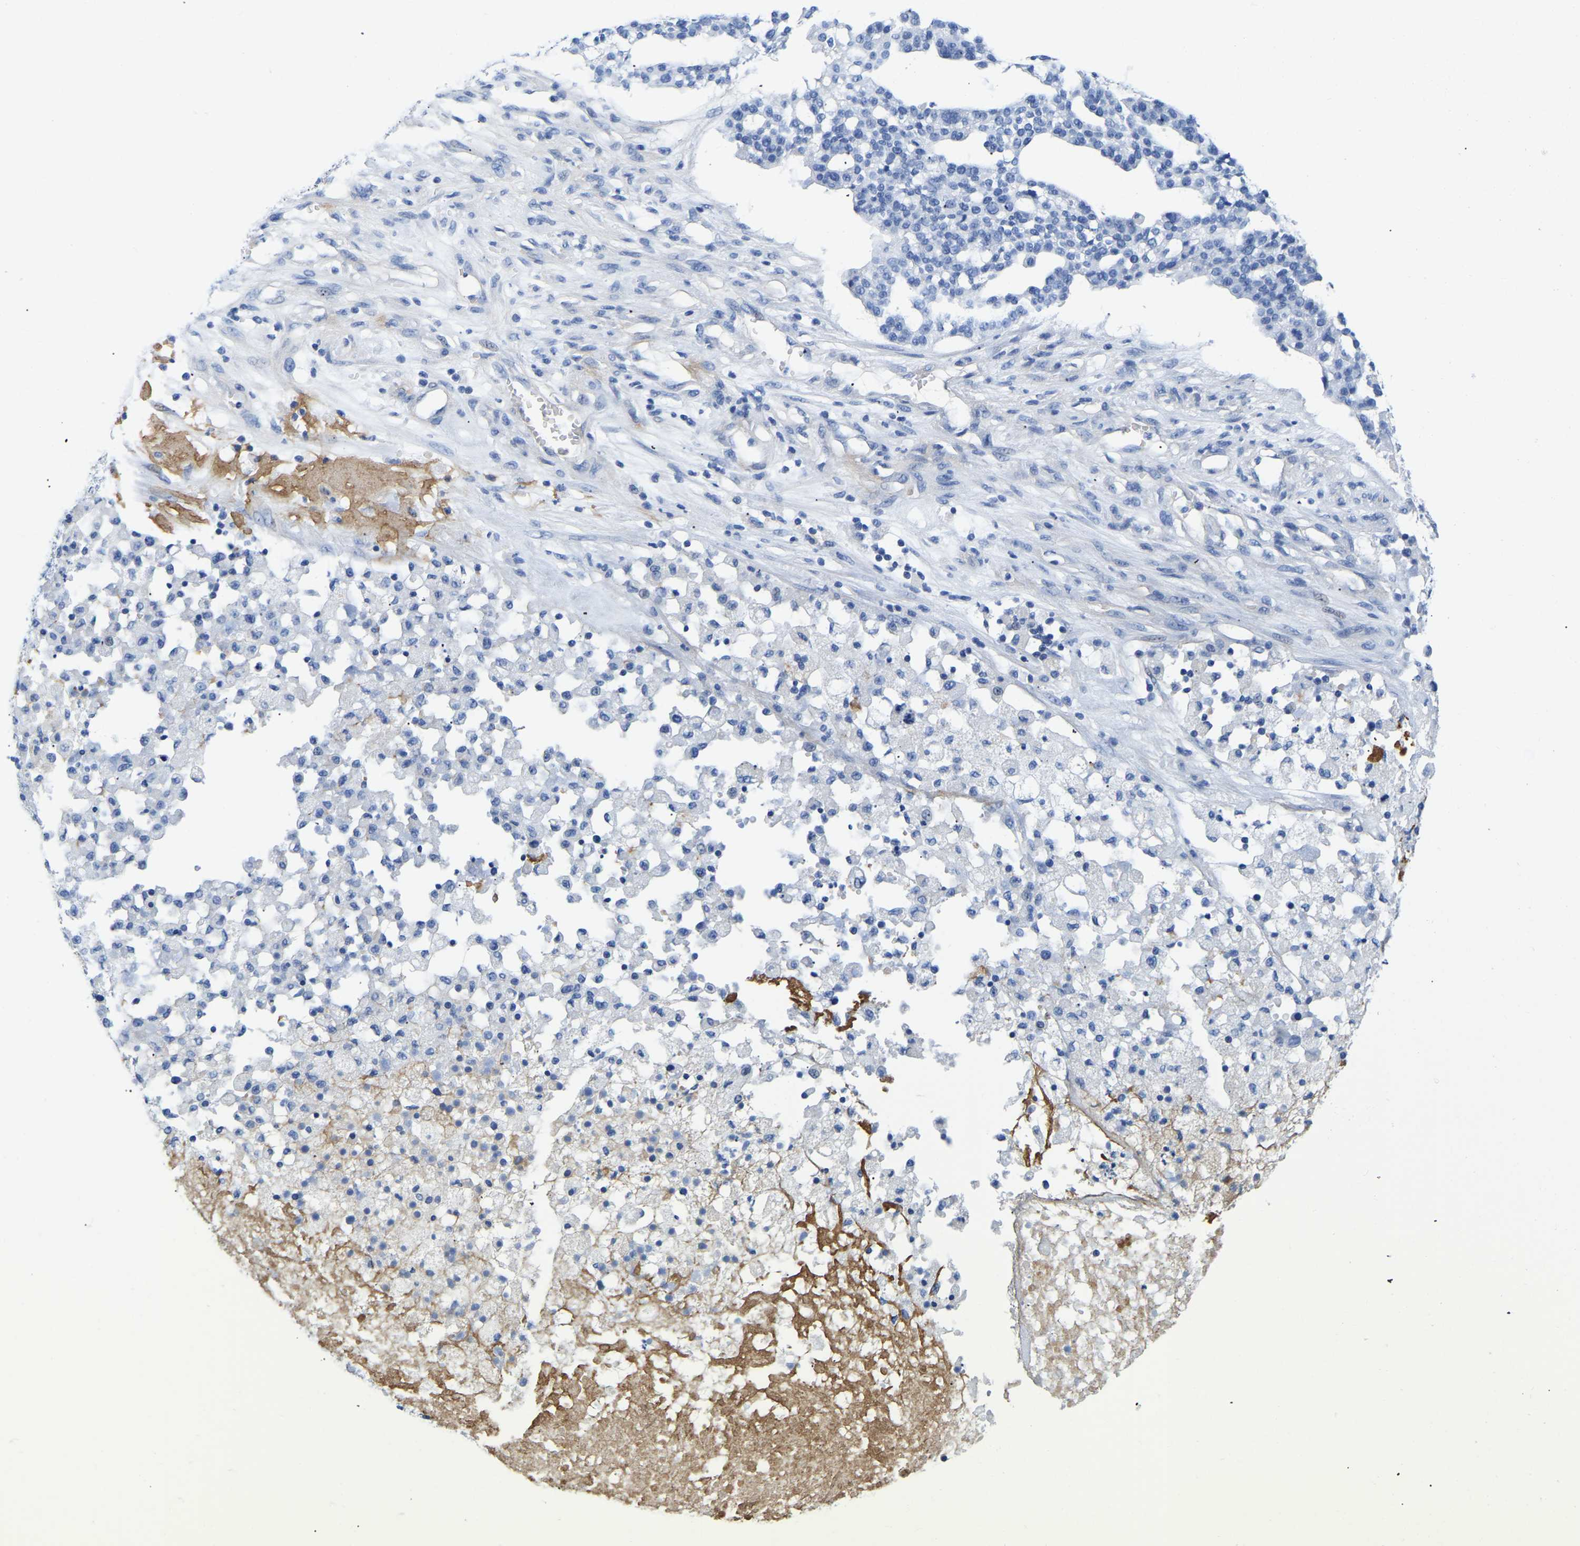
{"staining": {"intensity": "negative", "quantity": "none", "location": "none"}, "tissue": "ovarian cancer", "cell_type": "Tumor cells", "image_type": "cancer", "snomed": [{"axis": "morphology", "description": "Cystadenocarcinoma, serous, NOS"}, {"axis": "topography", "description": "Ovary"}], "caption": "The micrograph reveals no significant expression in tumor cells of ovarian cancer (serous cystadenocarcinoma). (Brightfield microscopy of DAB (3,3'-diaminobenzidine) immunohistochemistry at high magnification).", "gene": "UPK3A", "patient": {"sex": "female", "age": 59}}